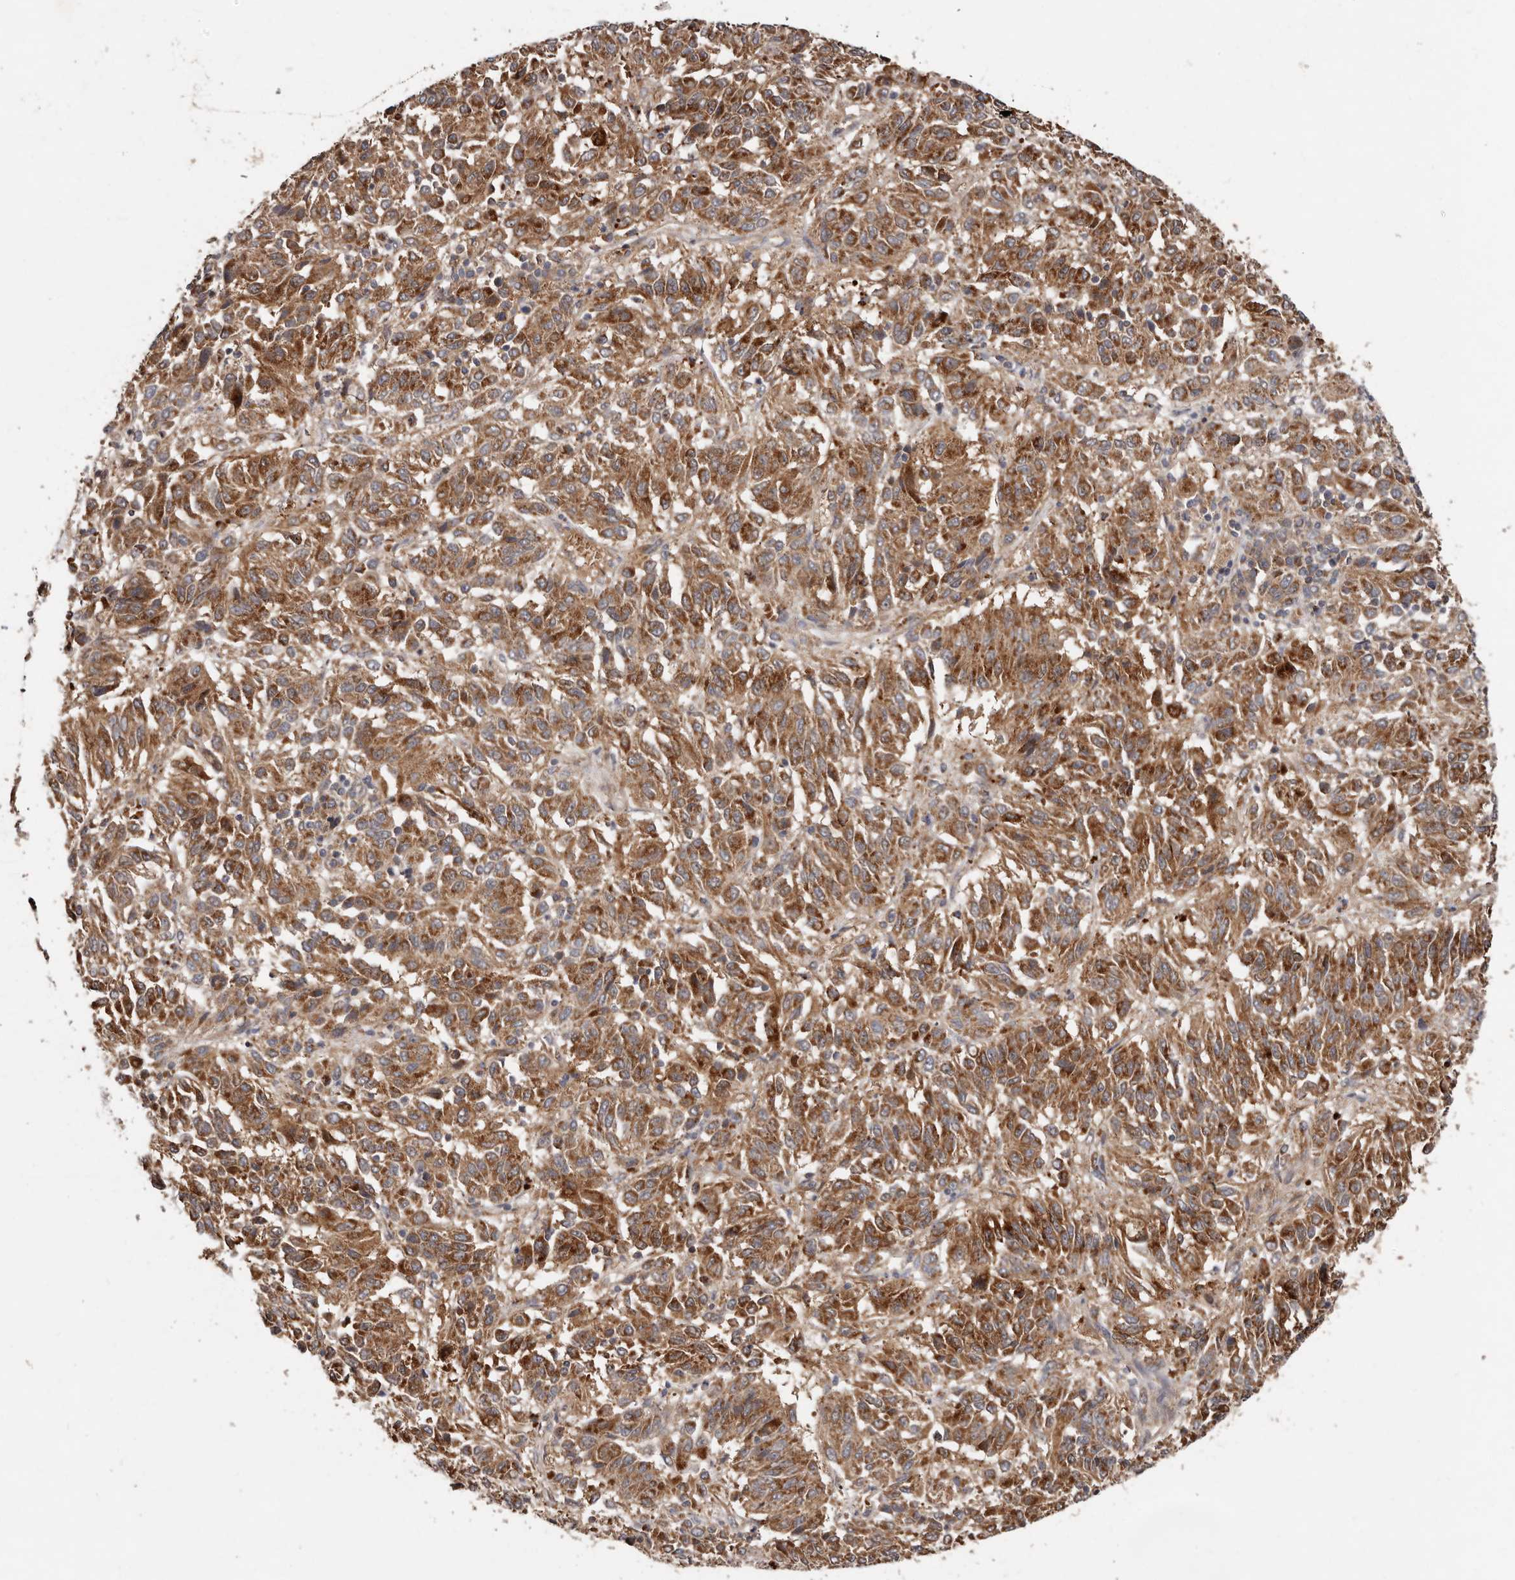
{"staining": {"intensity": "moderate", "quantity": ">75%", "location": "cytoplasmic/membranous"}, "tissue": "melanoma", "cell_type": "Tumor cells", "image_type": "cancer", "snomed": [{"axis": "morphology", "description": "Malignant melanoma, Metastatic site"}, {"axis": "topography", "description": "Lung"}], "caption": "Human melanoma stained with a protein marker exhibits moderate staining in tumor cells.", "gene": "GOT1L1", "patient": {"sex": "male", "age": 64}}